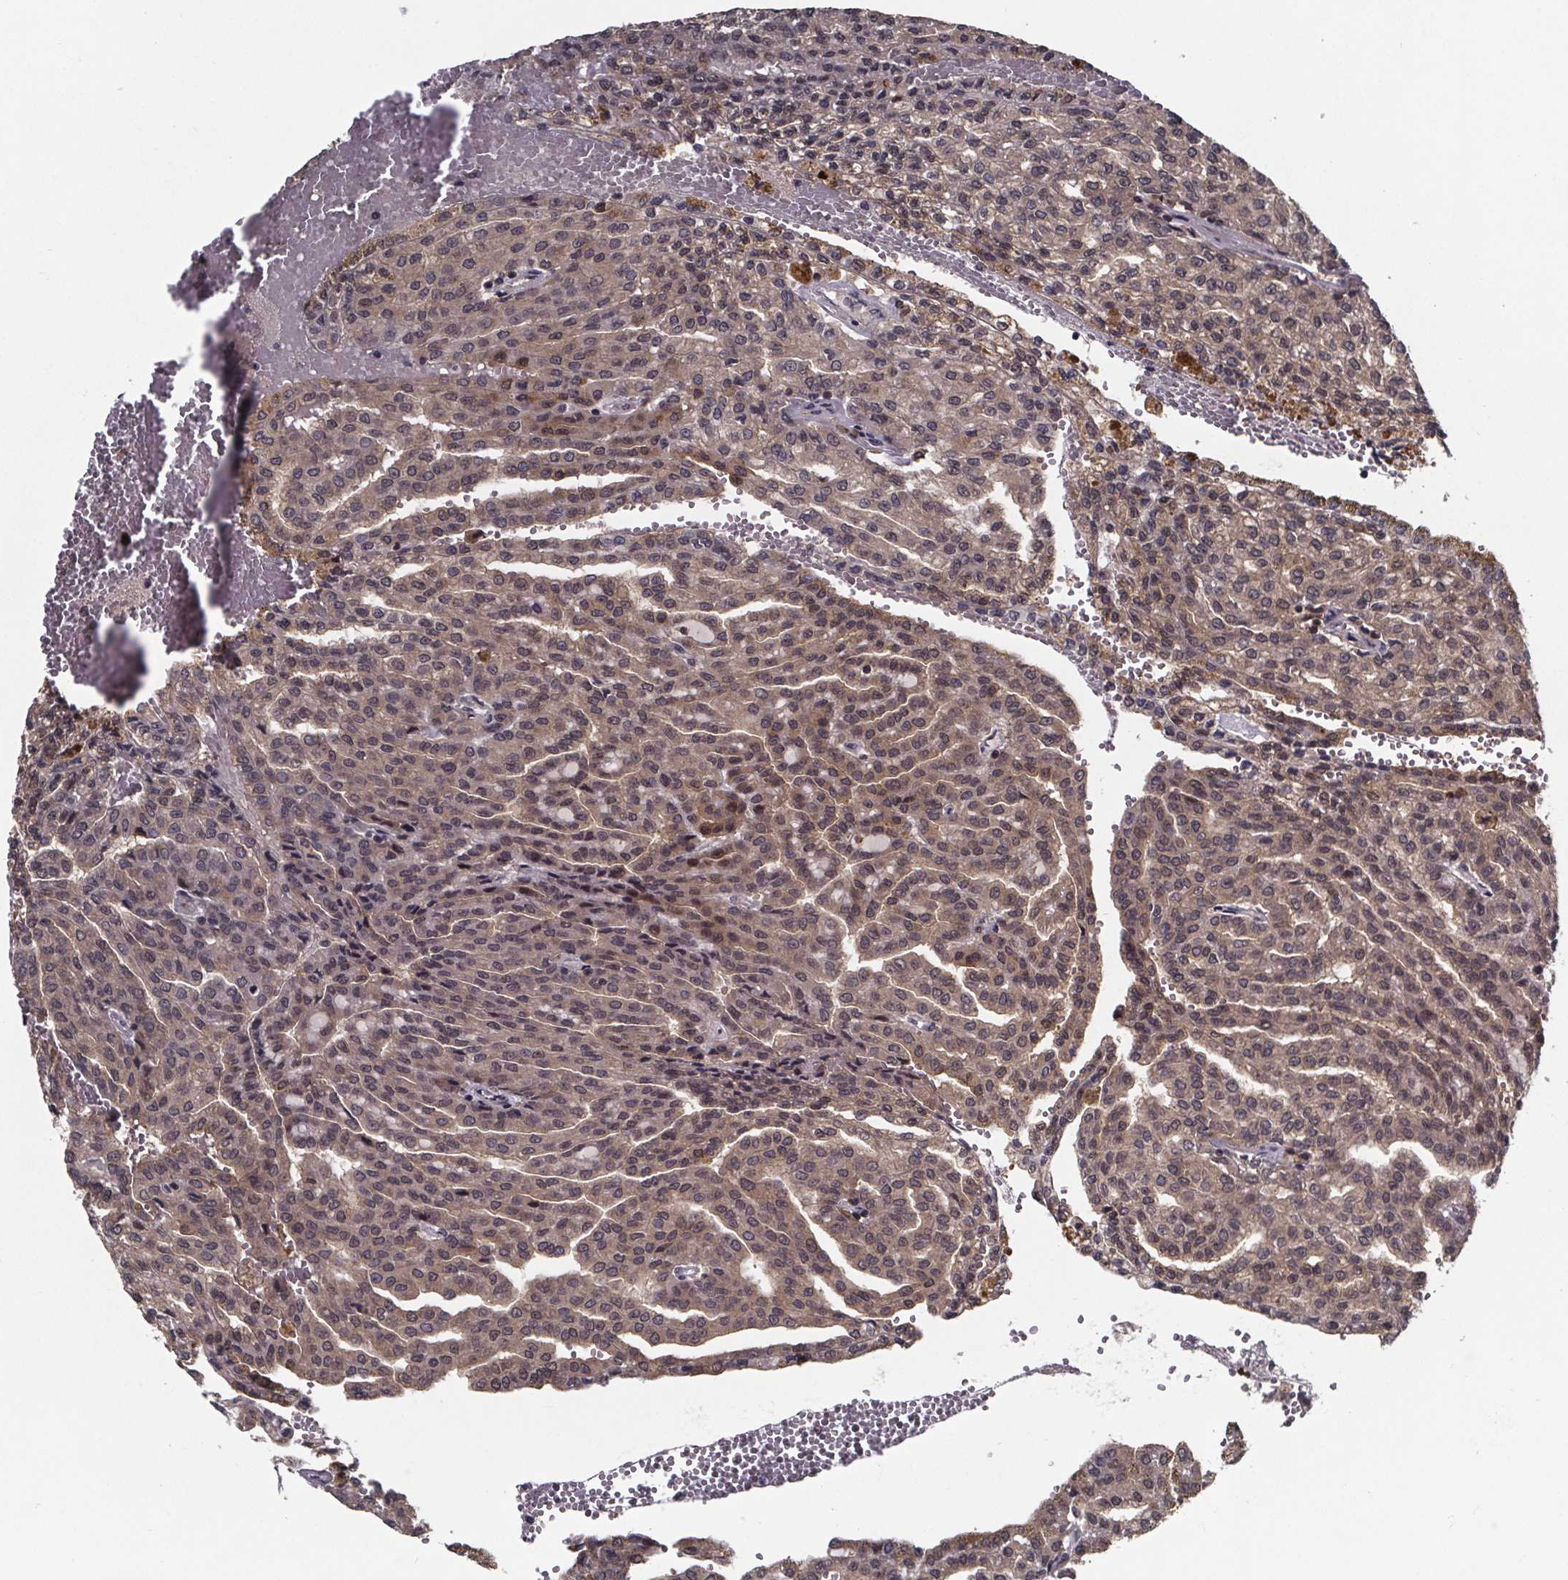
{"staining": {"intensity": "weak", "quantity": ">75%", "location": "cytoplasmic/membranous,nuclear"}, "tissue": "renal cancer", "cell_type": "Tumor cells", "image_type": "cancer", "snomed": [{"axis": "morphology", "description": "Adenocarcinoma, NOS"}, {"axis": "topography", "description": "Kidney"}], "caption": "A brown stain labels weak cytoplasmic/membranous and nuclear staining of a protein in renal adenocarcinoma tumor cells.", "gene": "FN3KRP", "patient": {"sex": "male", "age": 63}}